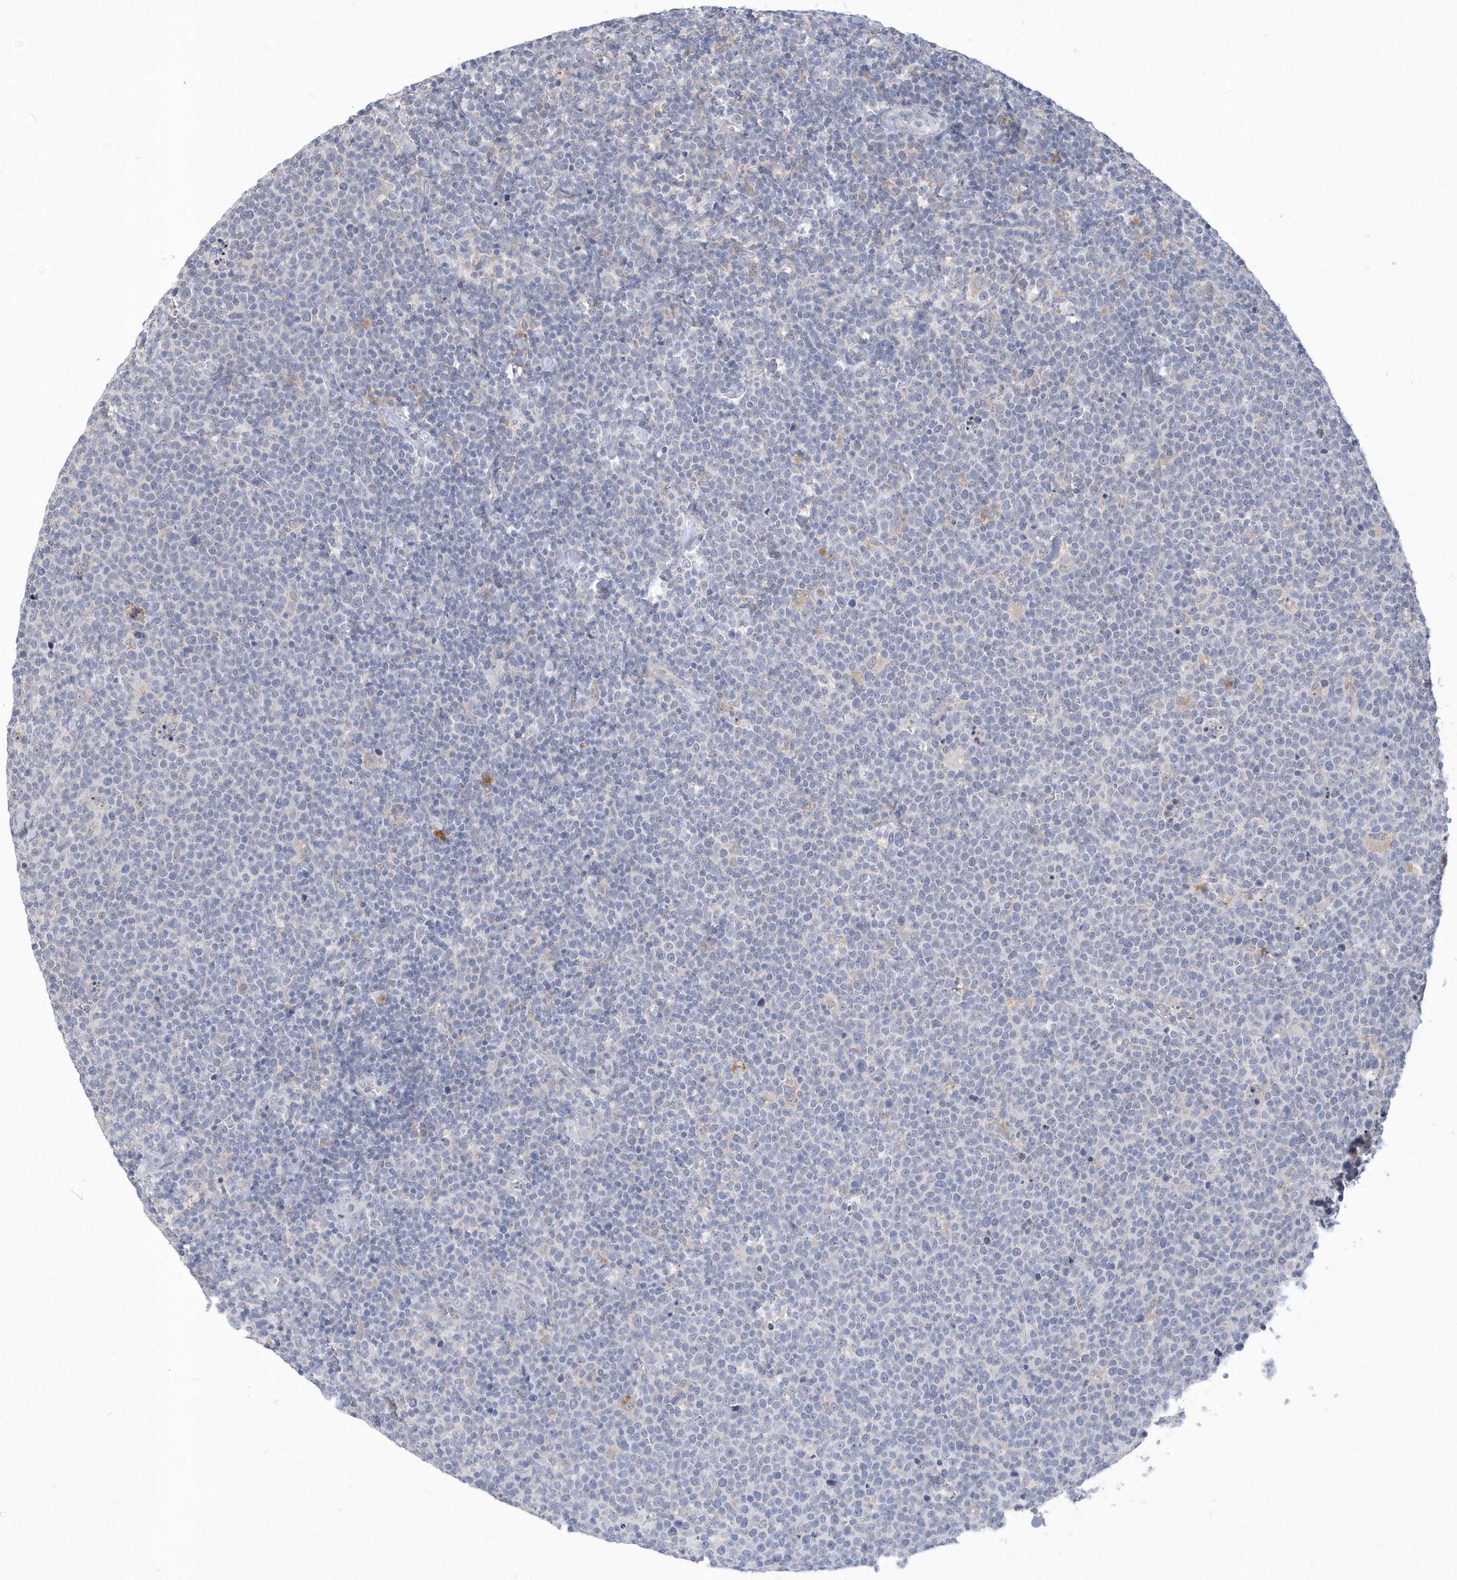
{"staining": {"intensity": "negative", "quantity": "none", "location": "none"}, "tissue": "lymphoma", "cell_type": "Tumor cells", "image_type": "cancer", "snomed": [{"axis": "morphology", "description": "Malignant lymphoma, non-Hodgkin's type, High grade"}, {"axis": "topography", "description": "Lymph node"}], "caption": "This is a photomicrograph of IHC staining of malignant lymphoma, non-Hodgkin's type (high-grade), which shows no expression in tumor cells. (Immunohistochemistry (ihc), brightfield microscopy, high magnification).", "gene": "TSPEAR", "patient": {"sex": "male", "age": 61}}